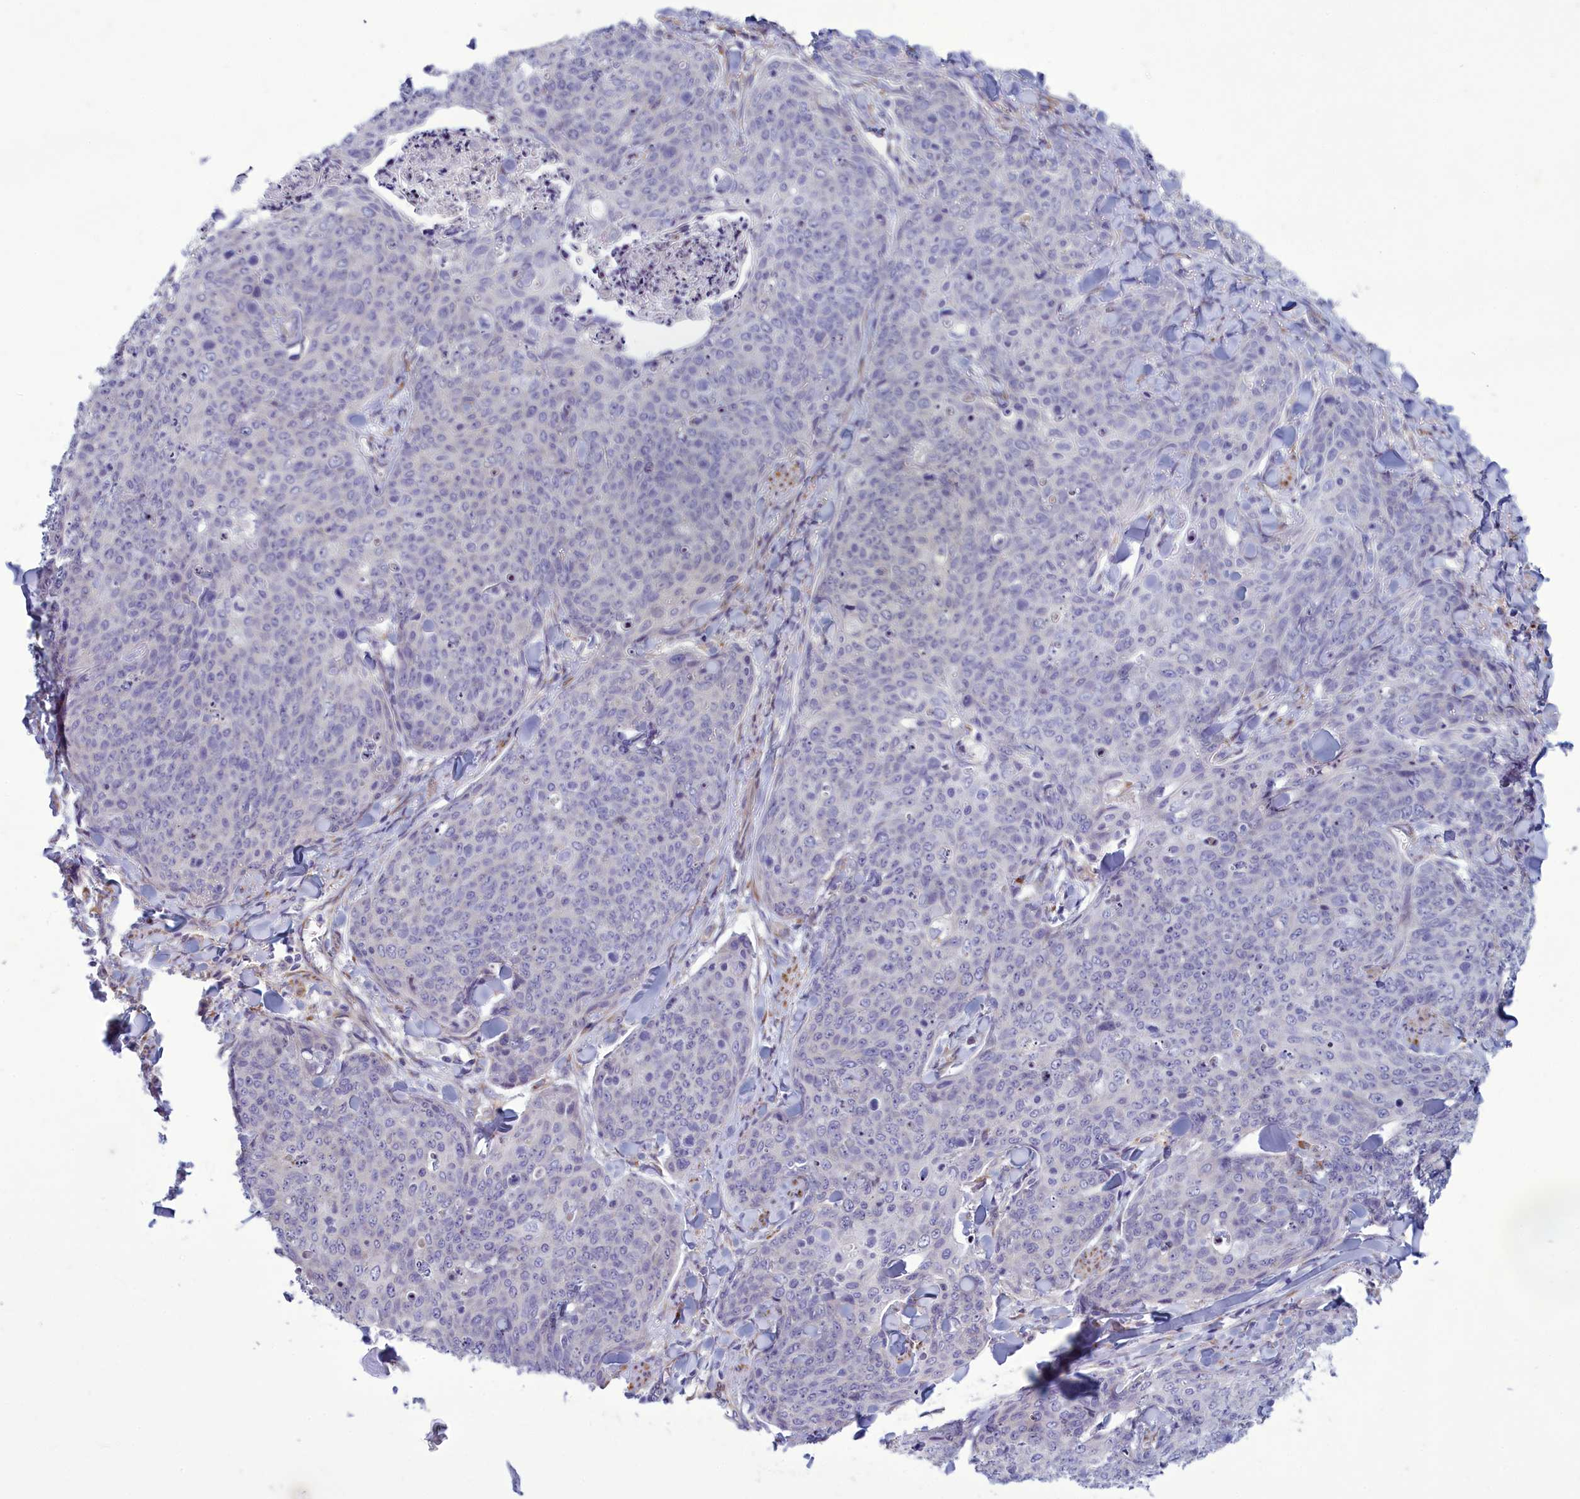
{"staining": {"intensity": "negative", "quantity": "none", "location": "none"}, "tissue": "skin cancer", "cell_type": "Tumor cells", "image_type": "cancer", "snomed": [{"axis": "morphology", "description": "Squamous cell carcinoma, NOS"}, {"axis": "topography", "description": "Skin"}, {"axis": "topography", "description": "Vulva"}], "caption": "An IHC photomicrograph of skin cancer is shown. There is no staining in tumor cells of skin cancer.", "gene": "CENATAC", "patient": {"sex": "female", "age": 85}}